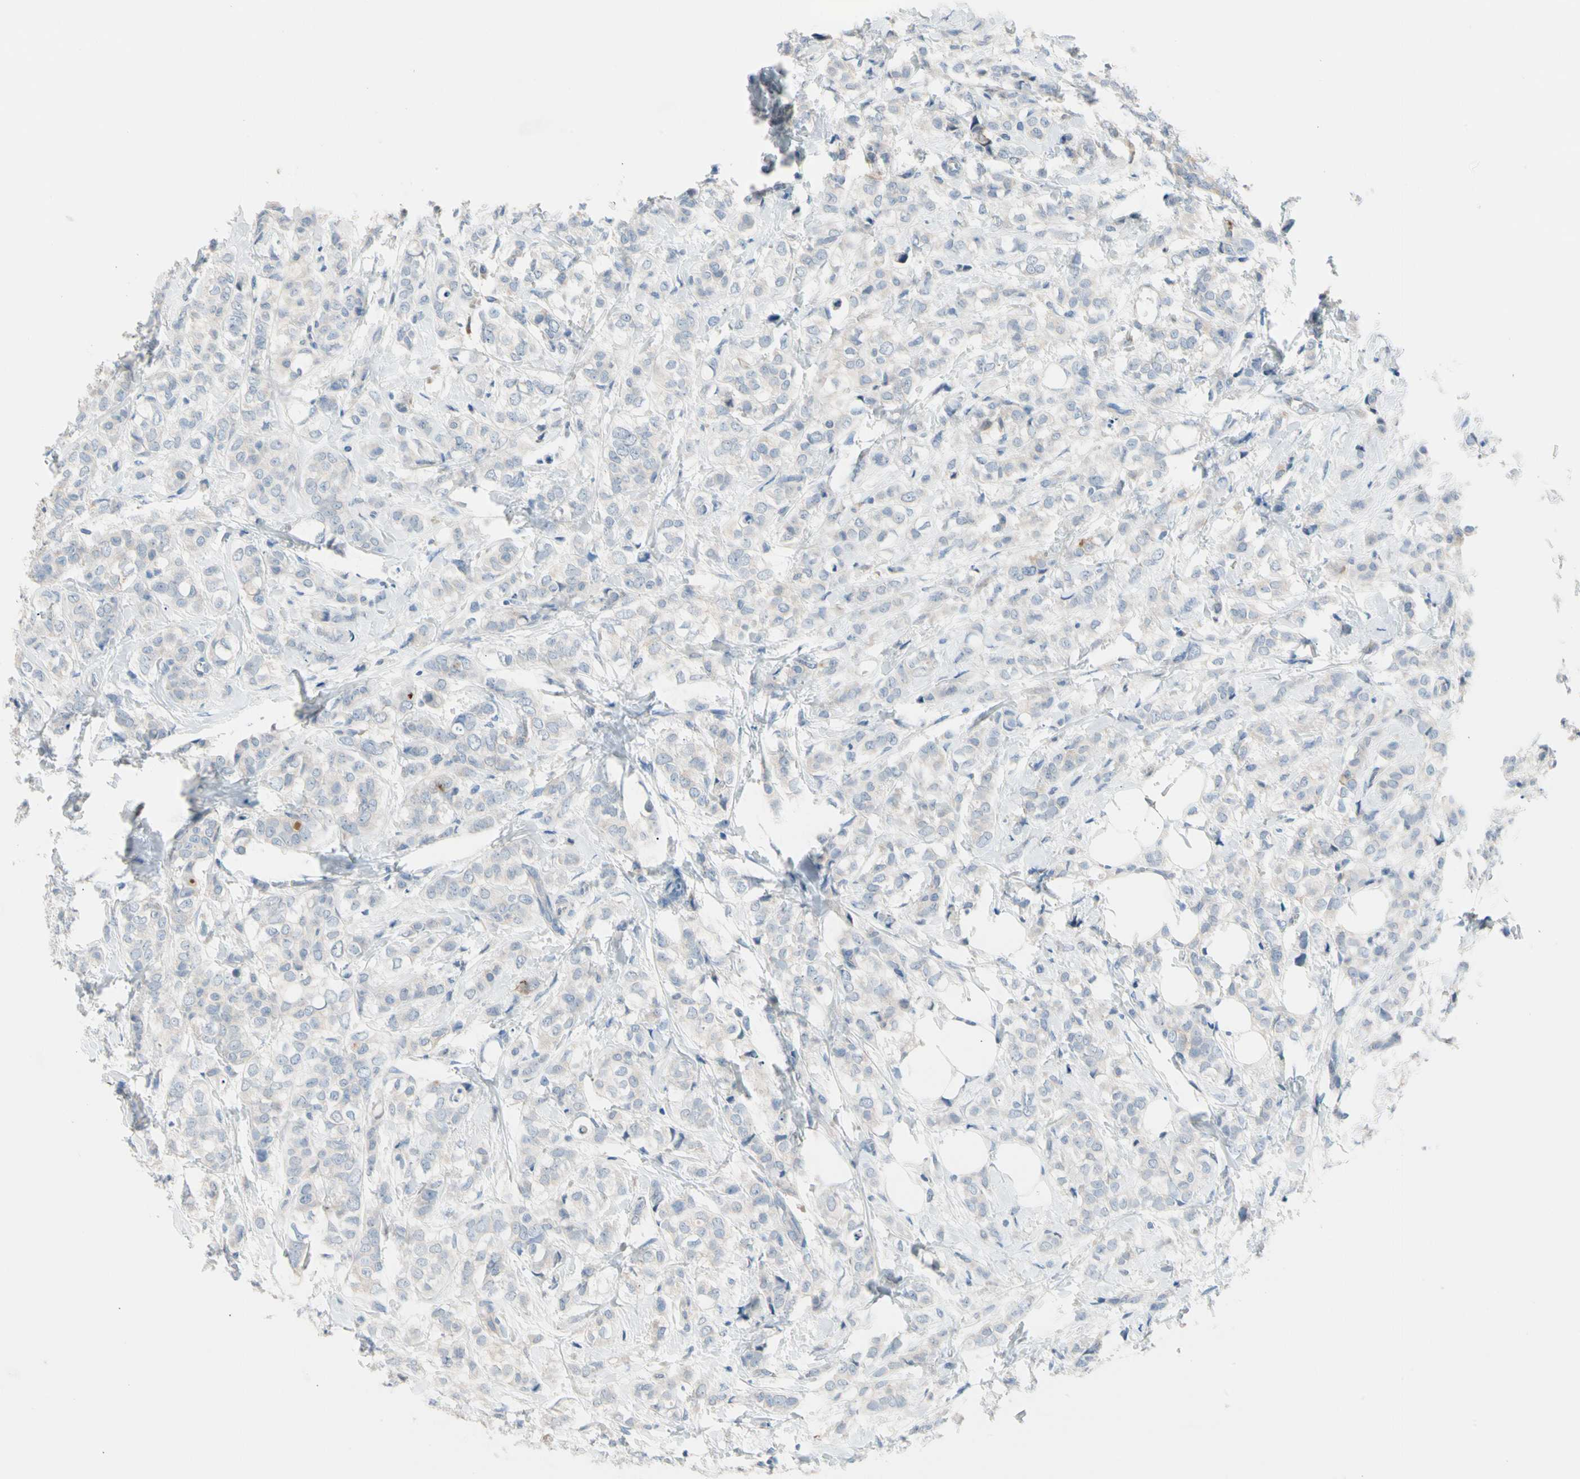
{"staining": {"intensity": "negative", "quantity": "none", "location": "none"}, "tissue": "breast cancer", "cell_type": "Tumor cells", "image_type": "cancer", "snomed": [{"axis": "morphology", "description": "Lobular carcinoma"}, {"axis": "topography", "description": "Breast"}], "caption": "This is an IHC photomicrograph of human breast cancer (lobular carcinoma). There is no positivity in tumor cells.", "gene": "CASQ1", "patient": {"sex": "female", "age": 60}}